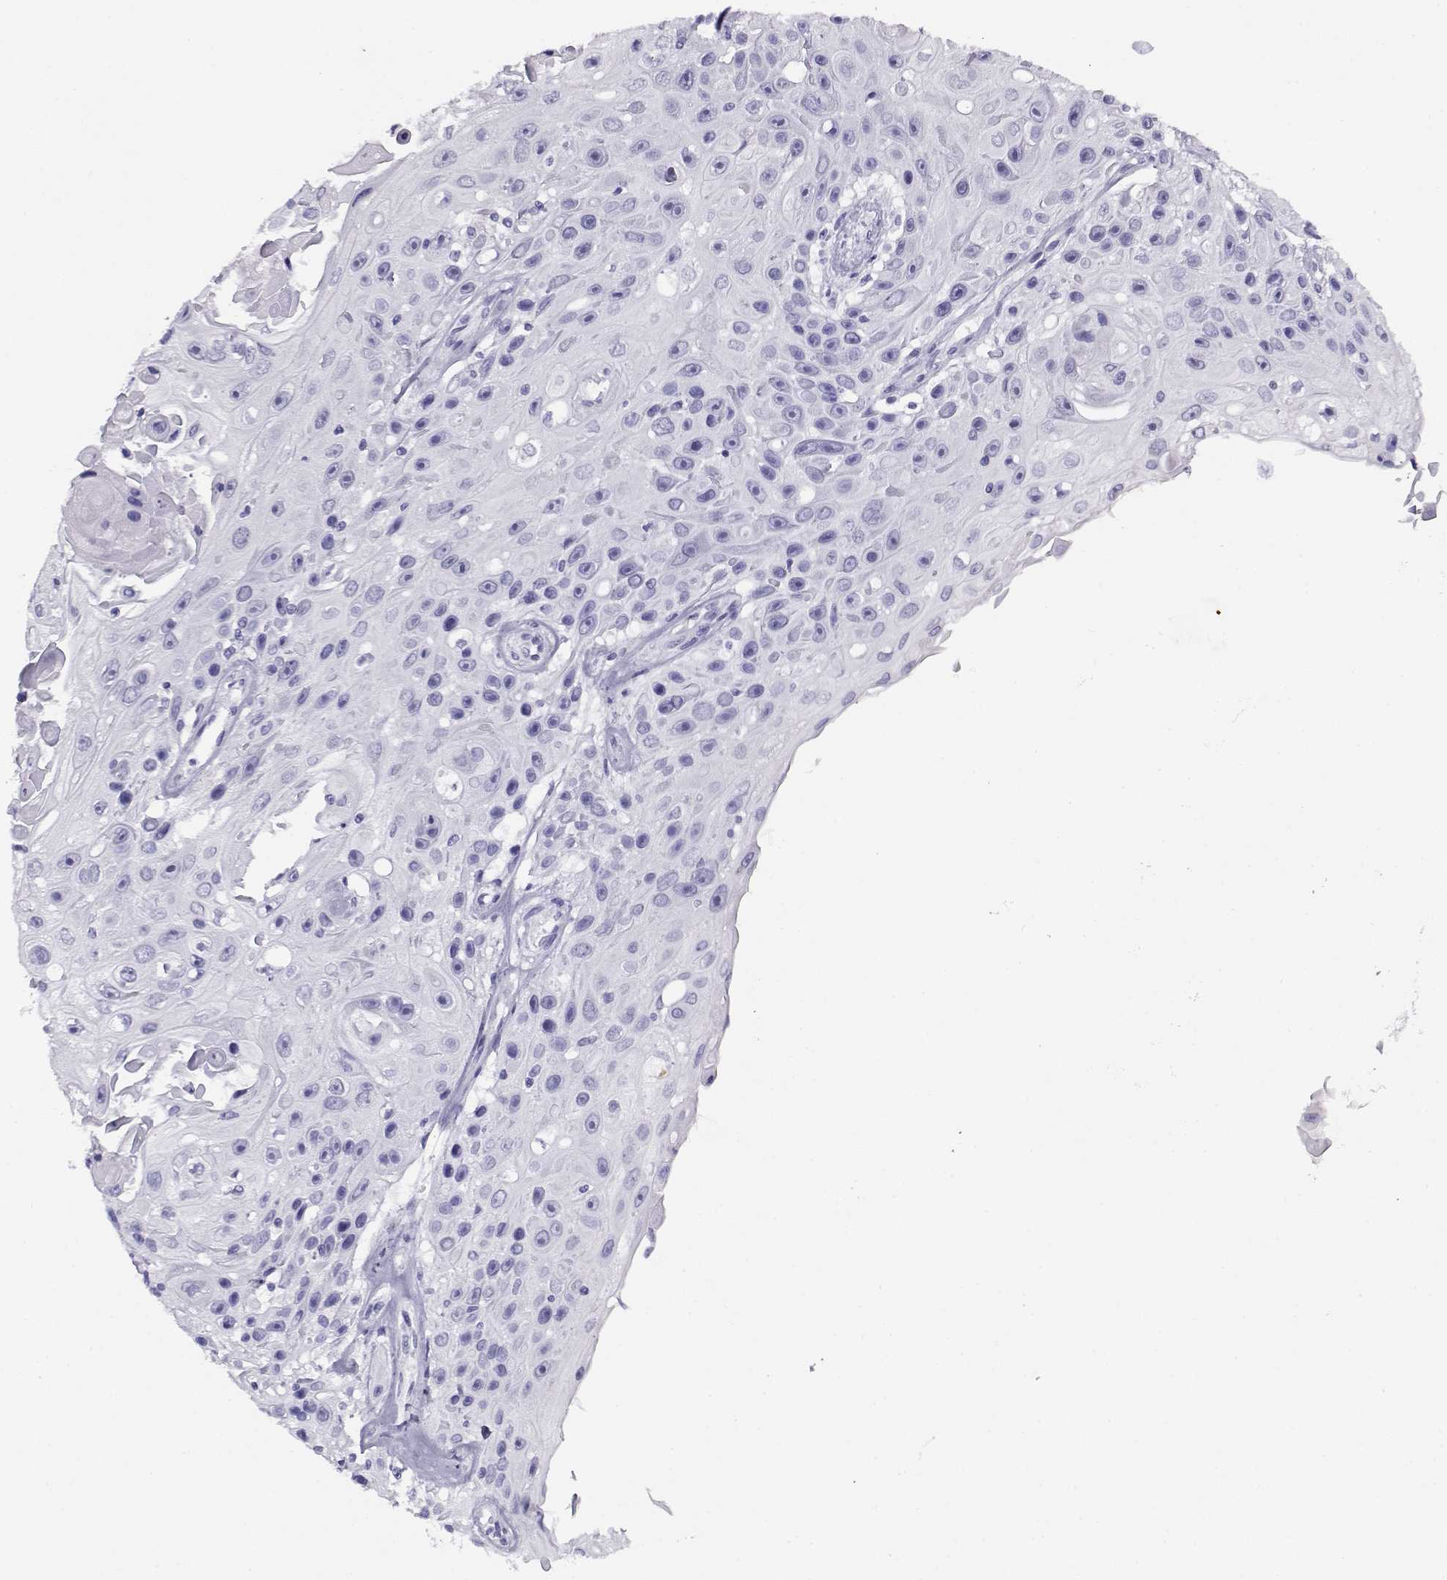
{"staining": {"intensity": "negative", "quantity": "none", "location": "none"}, "tissue": "skin cancer", "cell_type": "Tumor cells", "image_type": "cancer", "snomed": [{"axis": "morphology", "description": "Squamous cell carcinoma, NOS"}, {"axis": "topography", "description": "Skin"}], "caption": "The micrograph displays no staining of tumor cells in squamous cell carcinoma (skin). The staining was performed using DAB to visualize the protein expression in brown, while the nuclei were stained in blue with hematoxylin (Magnification: 20x).", "gene": "RHOXF2", "patient": {"sex": "male", "age": 82}}